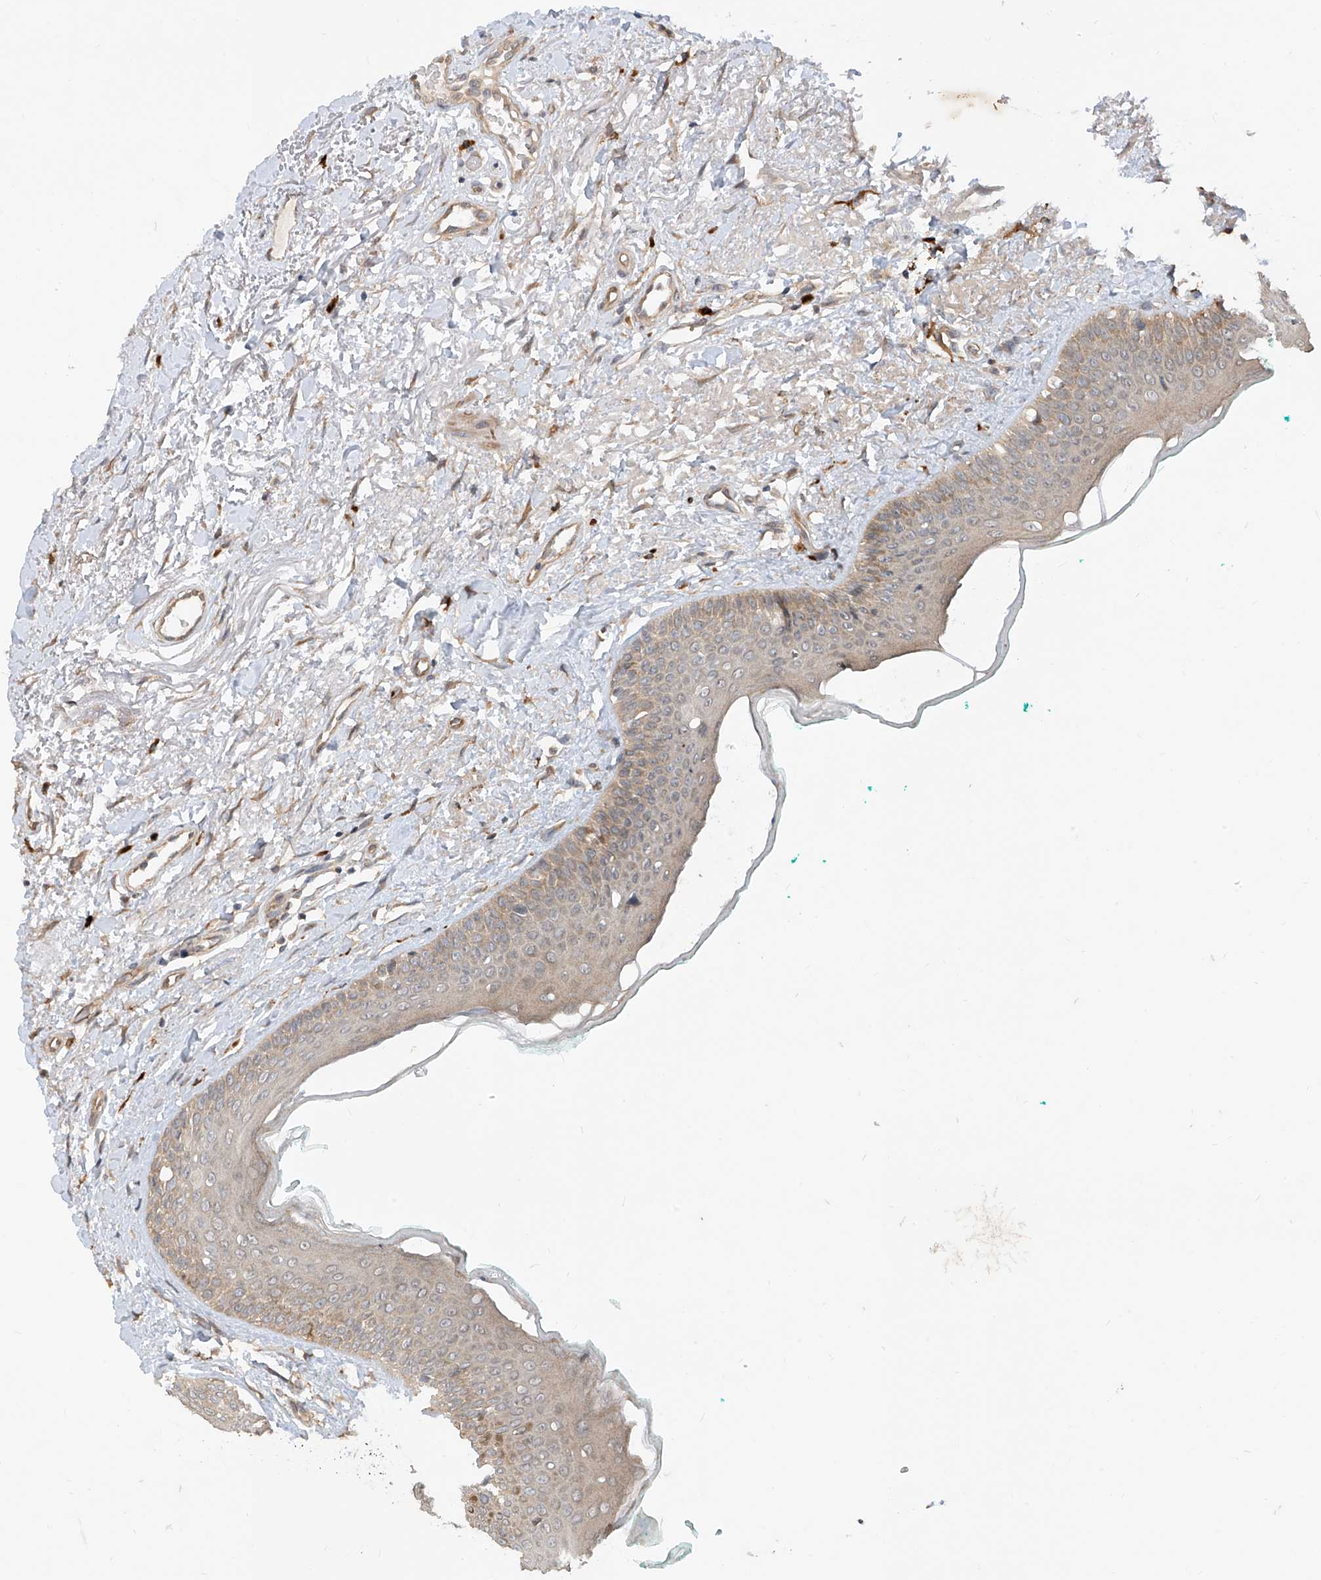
{"staining": {"intensity": "moderate", "quantity": "25%-75%", "location": "cytoplasmic/membranous"}, "tissue": "oral mucosa", "cell_type": "Squamous epithelial cells", "image_type": "normal", "snomed": [{"axis": "morphology", "description": "Normal tissue, NOS"}, {"axis": "topography", "description": "Oral tissue"}], "caption": "Immunohistochemistry (DAB) staining of normal oral mucosa reveals moderate cytoplasmic/membranous protein staining in about 25%-75% of squamous epithelial cells.", "gene": "MTUS2", "patient": {"sex": "female", "age": 70}}